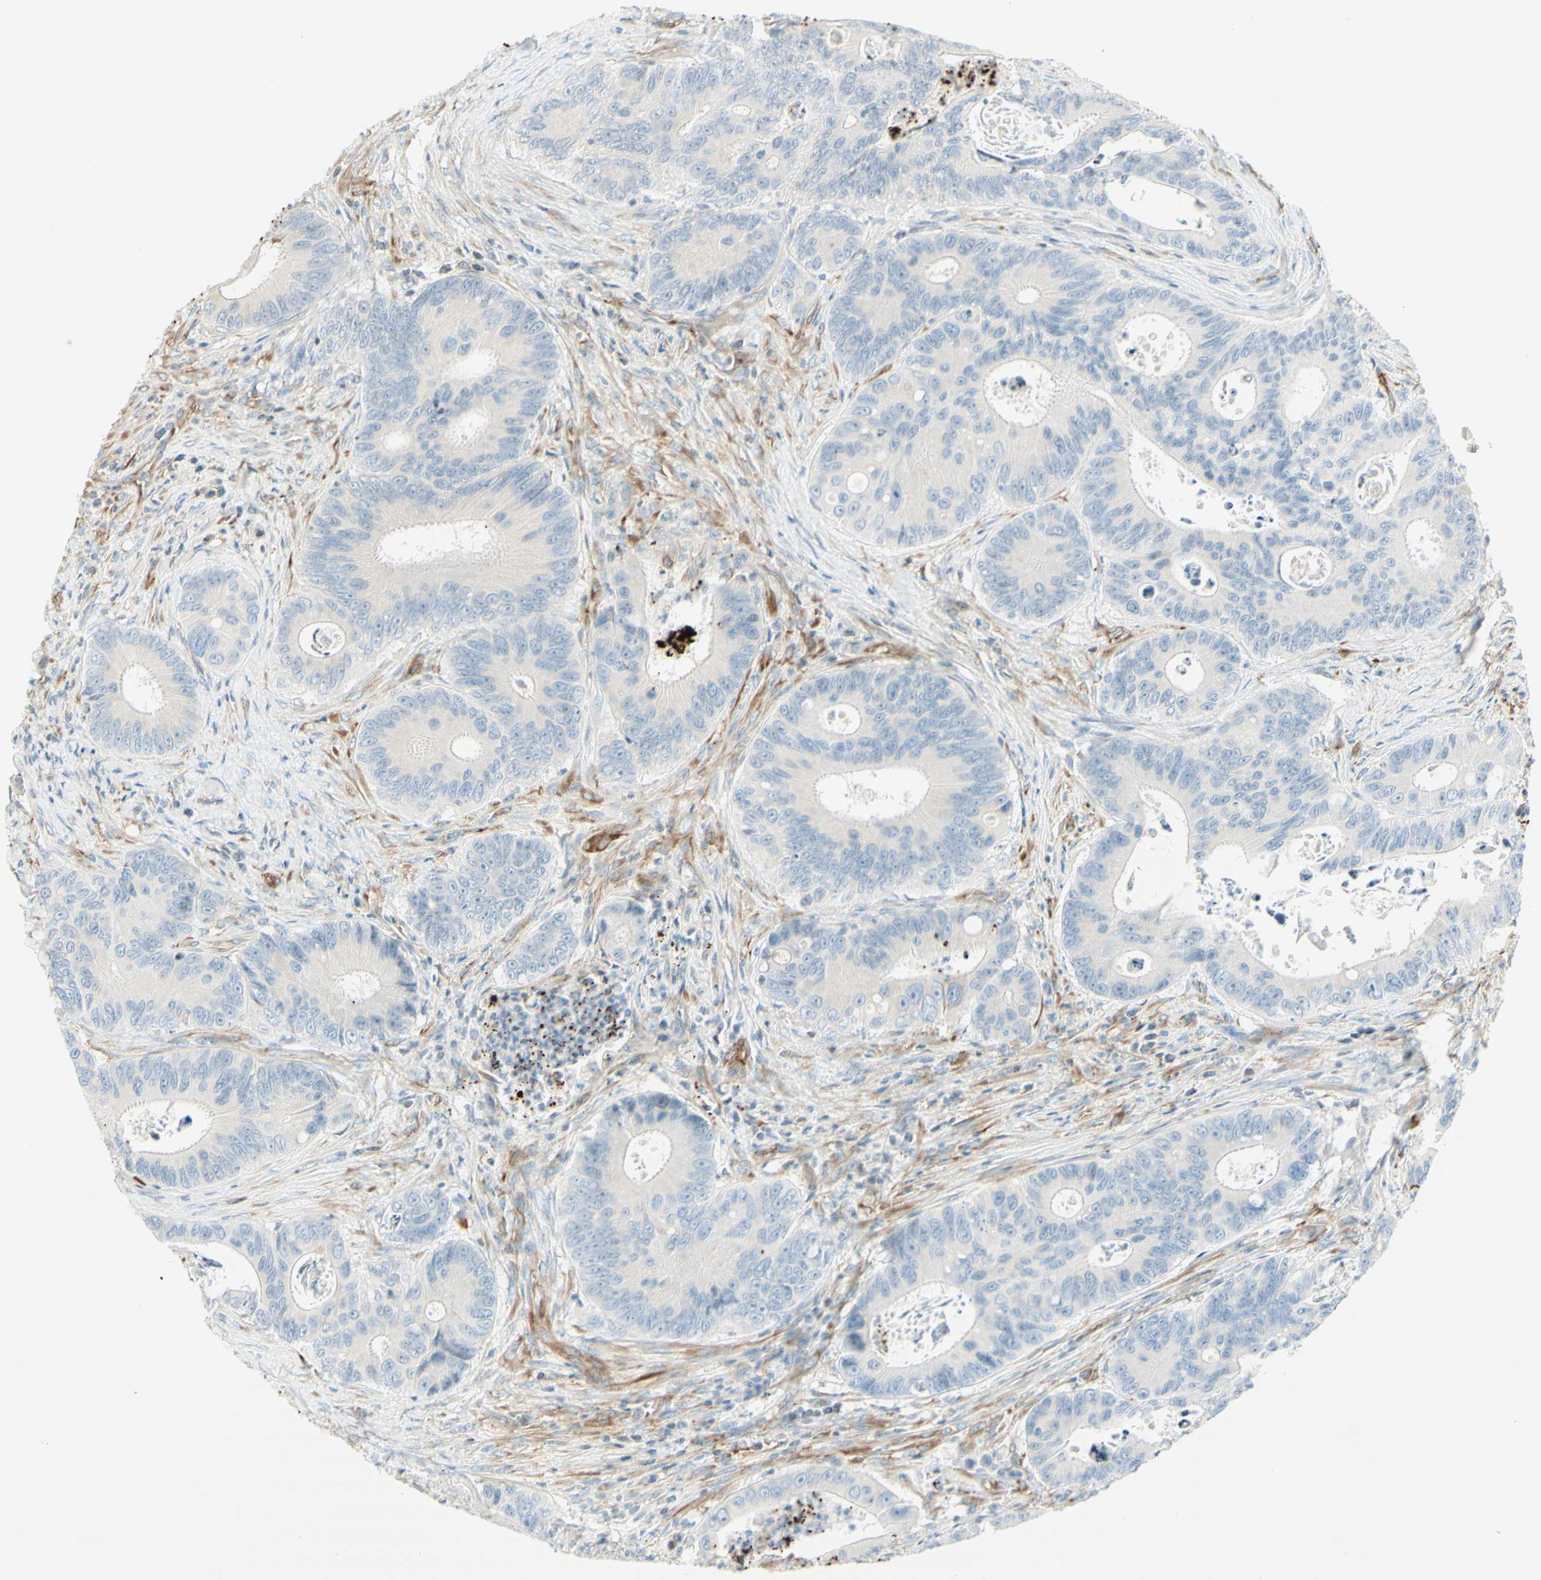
{"staining": {"intensity": "negative", "quantity": "none", "location": "none"}, "tissue": "colorectal cancer", "cell_type": "Tumor cells", "image_type": "cancer", "snomed": [{"axis": "morphology", "description": "Inflammation, NOS"}, {"axis": "morphology", "description": "Adenocarcinoma, NOS"}, {"axis": "topography", "description": "Colon"}], "caption": "Adenocarcinoma (colorectal) was stained to show a protein in brown. There is no significant expression in tumor cells.", "gene": "MAP1B", "patient": {"sex": "male", "age": 72}}